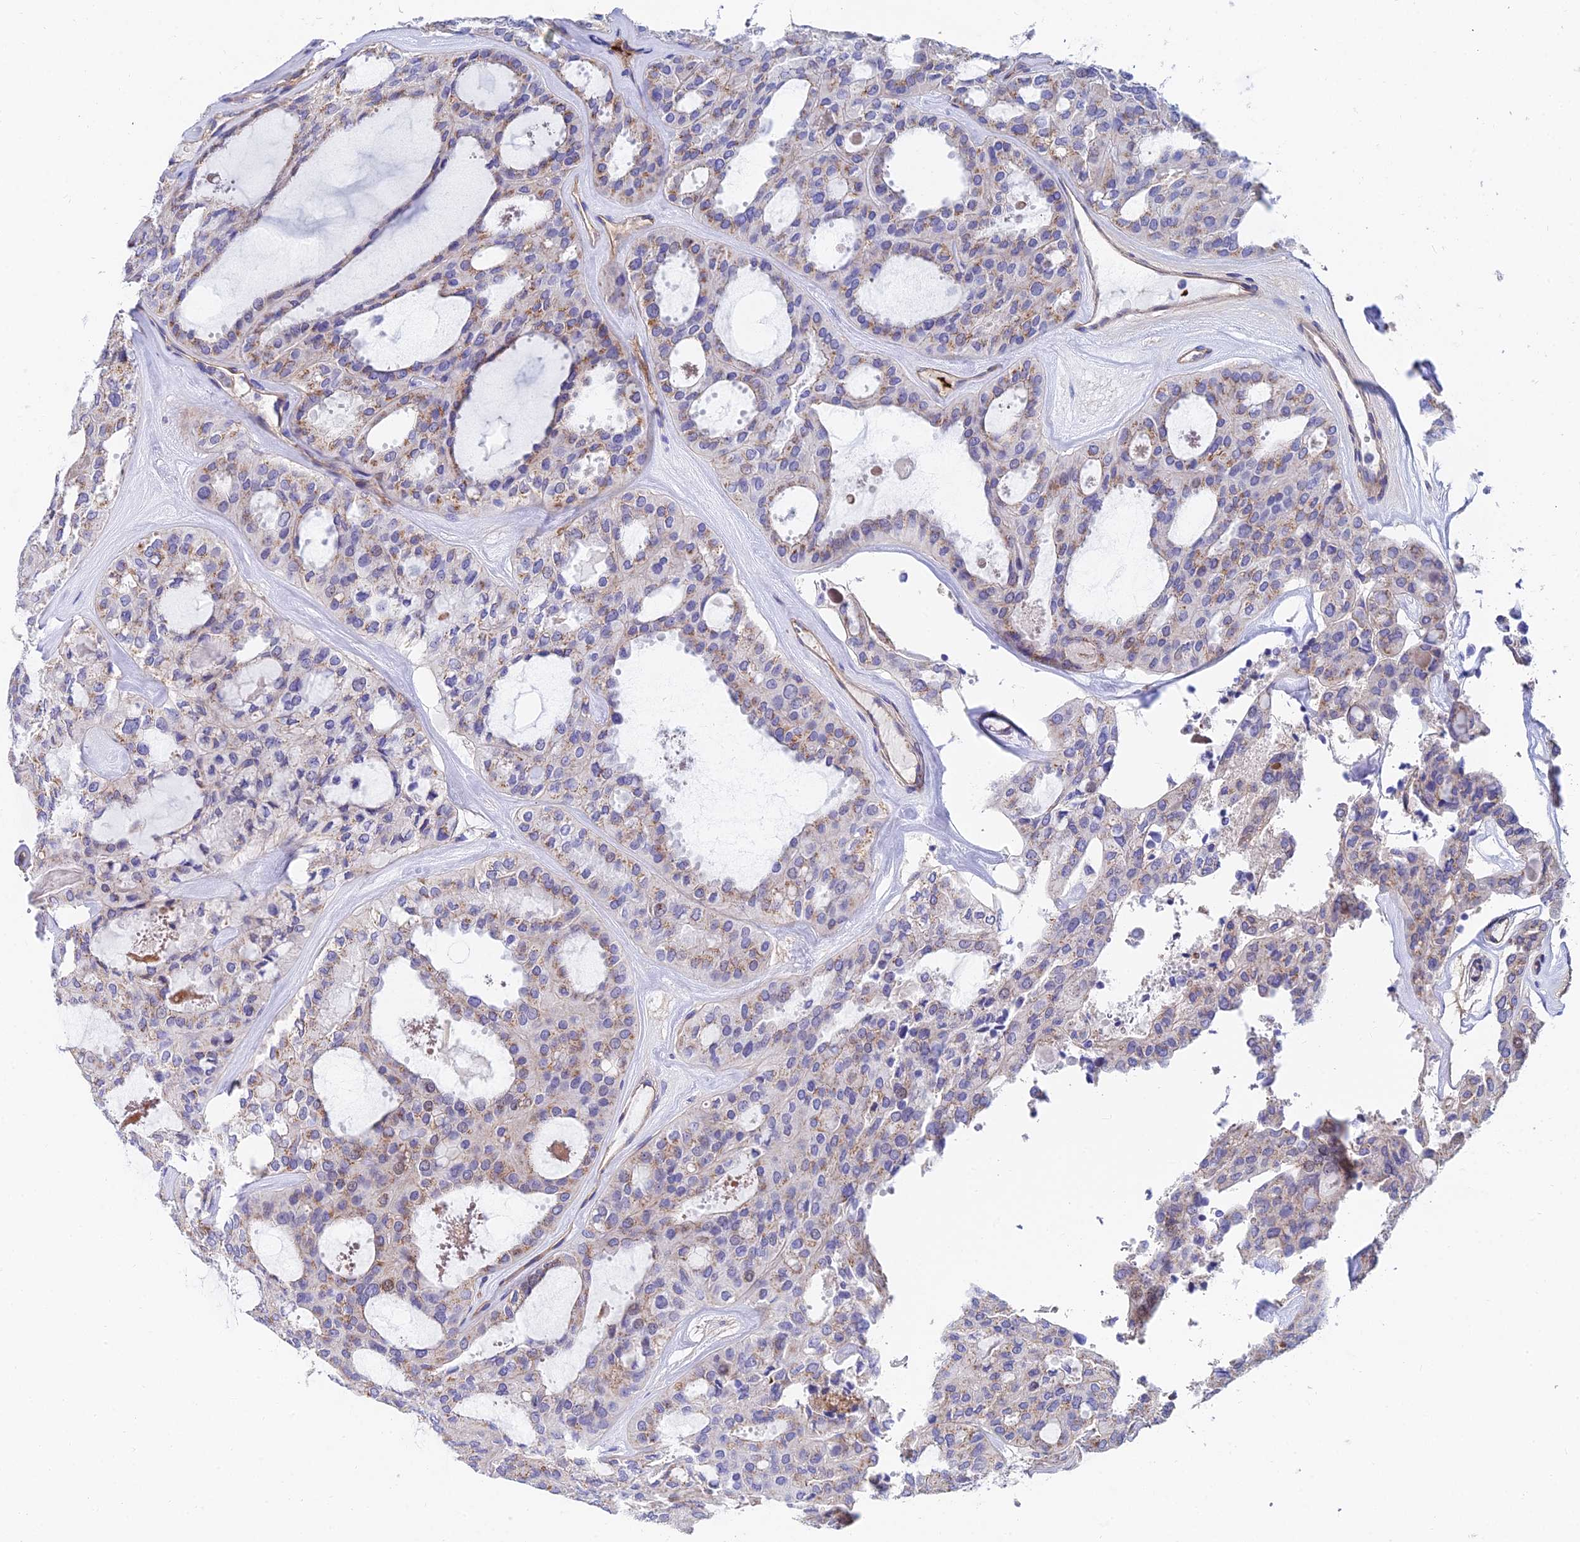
{"staining": {"intensity": "weak", "quantity": "<25%", "location": "cytoplasmic/membranous"}, "tissue": "thyroid cancer", "cell_type": "Tumor cells", "image_type": "cancer", "snomed": [{"axis": "morphology", "description": "Follicular adenoma carcinoma, NOS"}, {"axis": "topography", "description": "Thyroid gland"}], "caption": "A high-resolution photomicrograph shows IHC staining of follicular adenoma carcinoma (thyroid), which reveals no significant positivity in tumor cells.", "gene": "ADGRF3", "patient": {"sex": "male", "age": 75}}